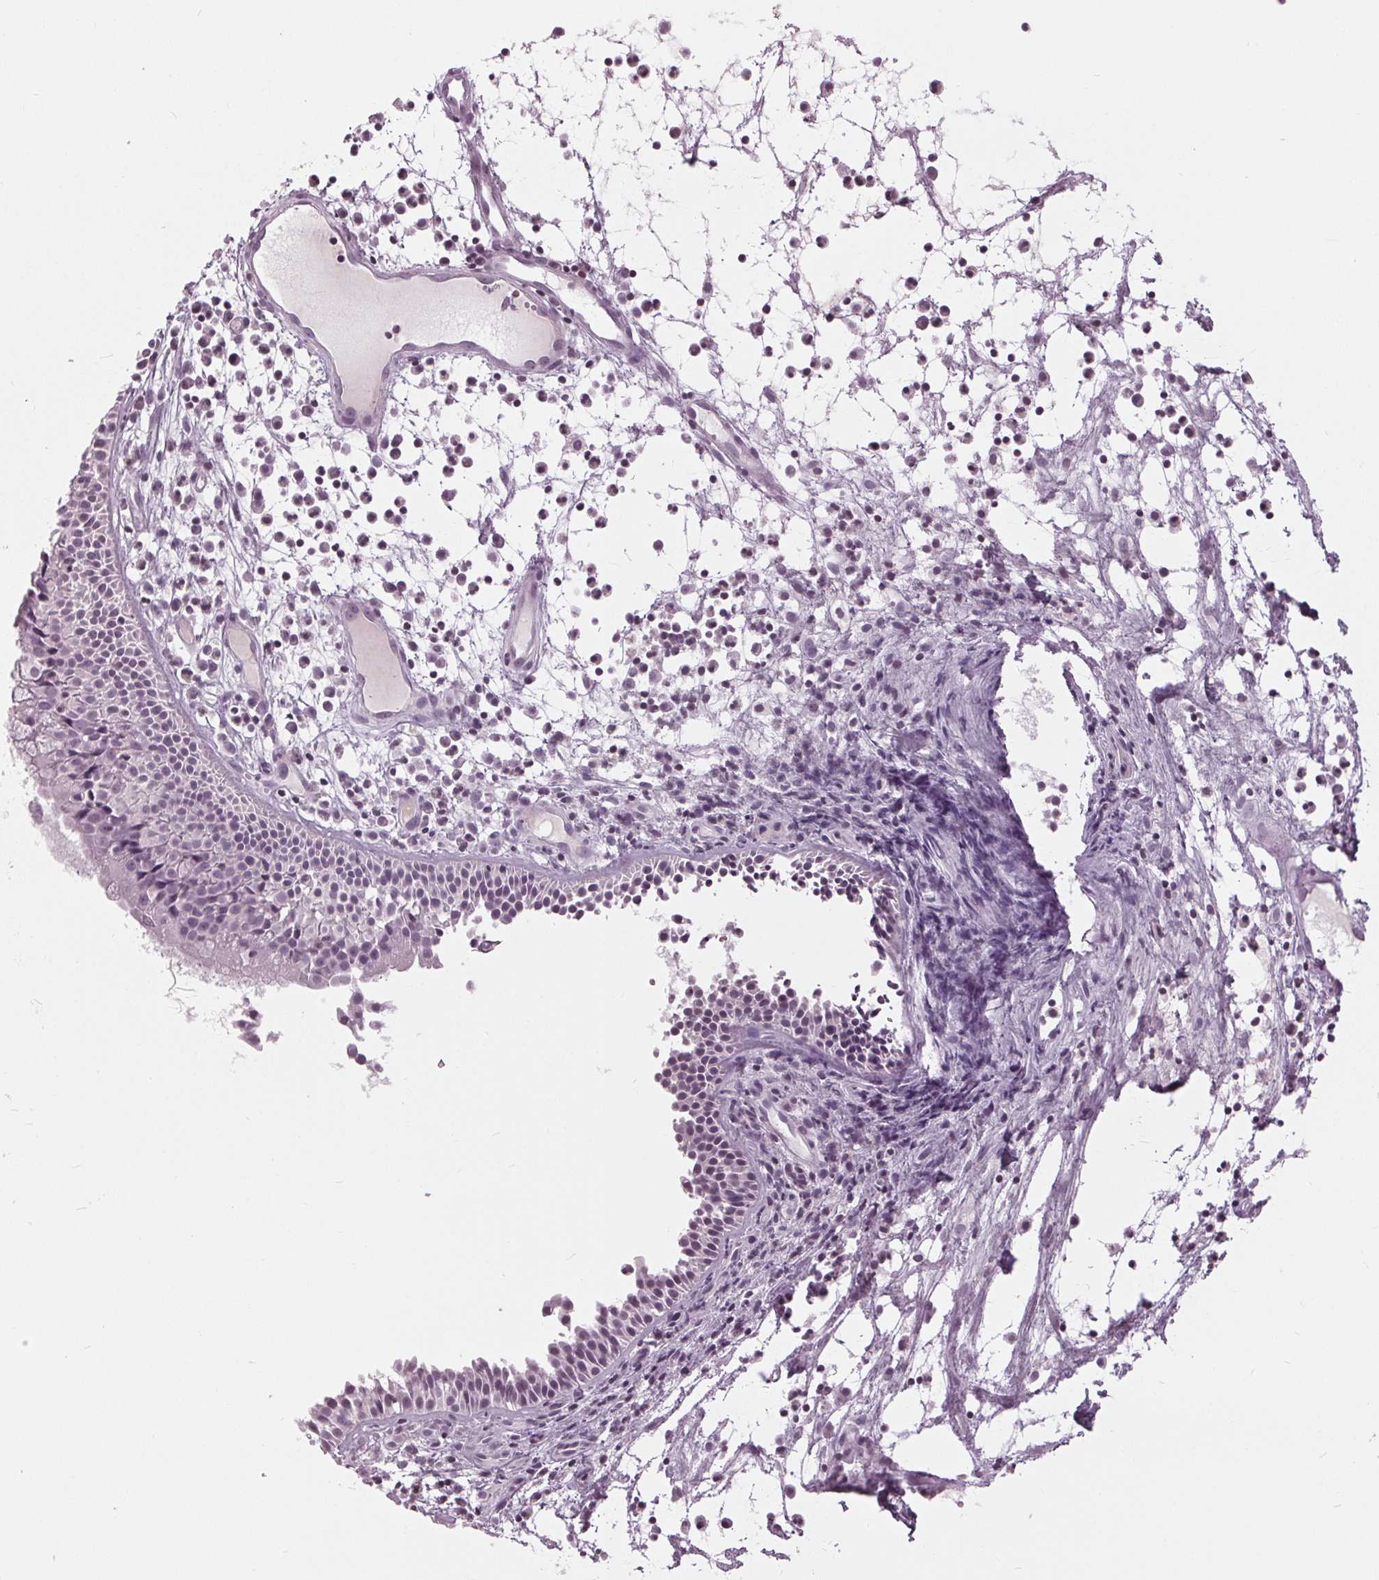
{"staining": {"intensity": "negative", "quantity": "none", "location": "none"}, "tissue": "nasopharynx", "cell_type": "Respiratory epithelial cells", "image_type": "normal", "snomed": [{"axis": "morphology", "description": "Normal tissue, NOS"}, {"axis": "topography", "description": "Nasopharynx"}], "caption": "Immunohistochemistry (IHC) histopathology image of normal nasopharynx: human nasopharynx stained with DAB (3,3'-diaminobenzidine) reveals no significant protein staining in respiratory epithelial cells. (Immunohistochemistry, brightfield microscopy, high magnification).", "gene": "SLC9A4", "patient": {"sex": "male", "age": 31}}